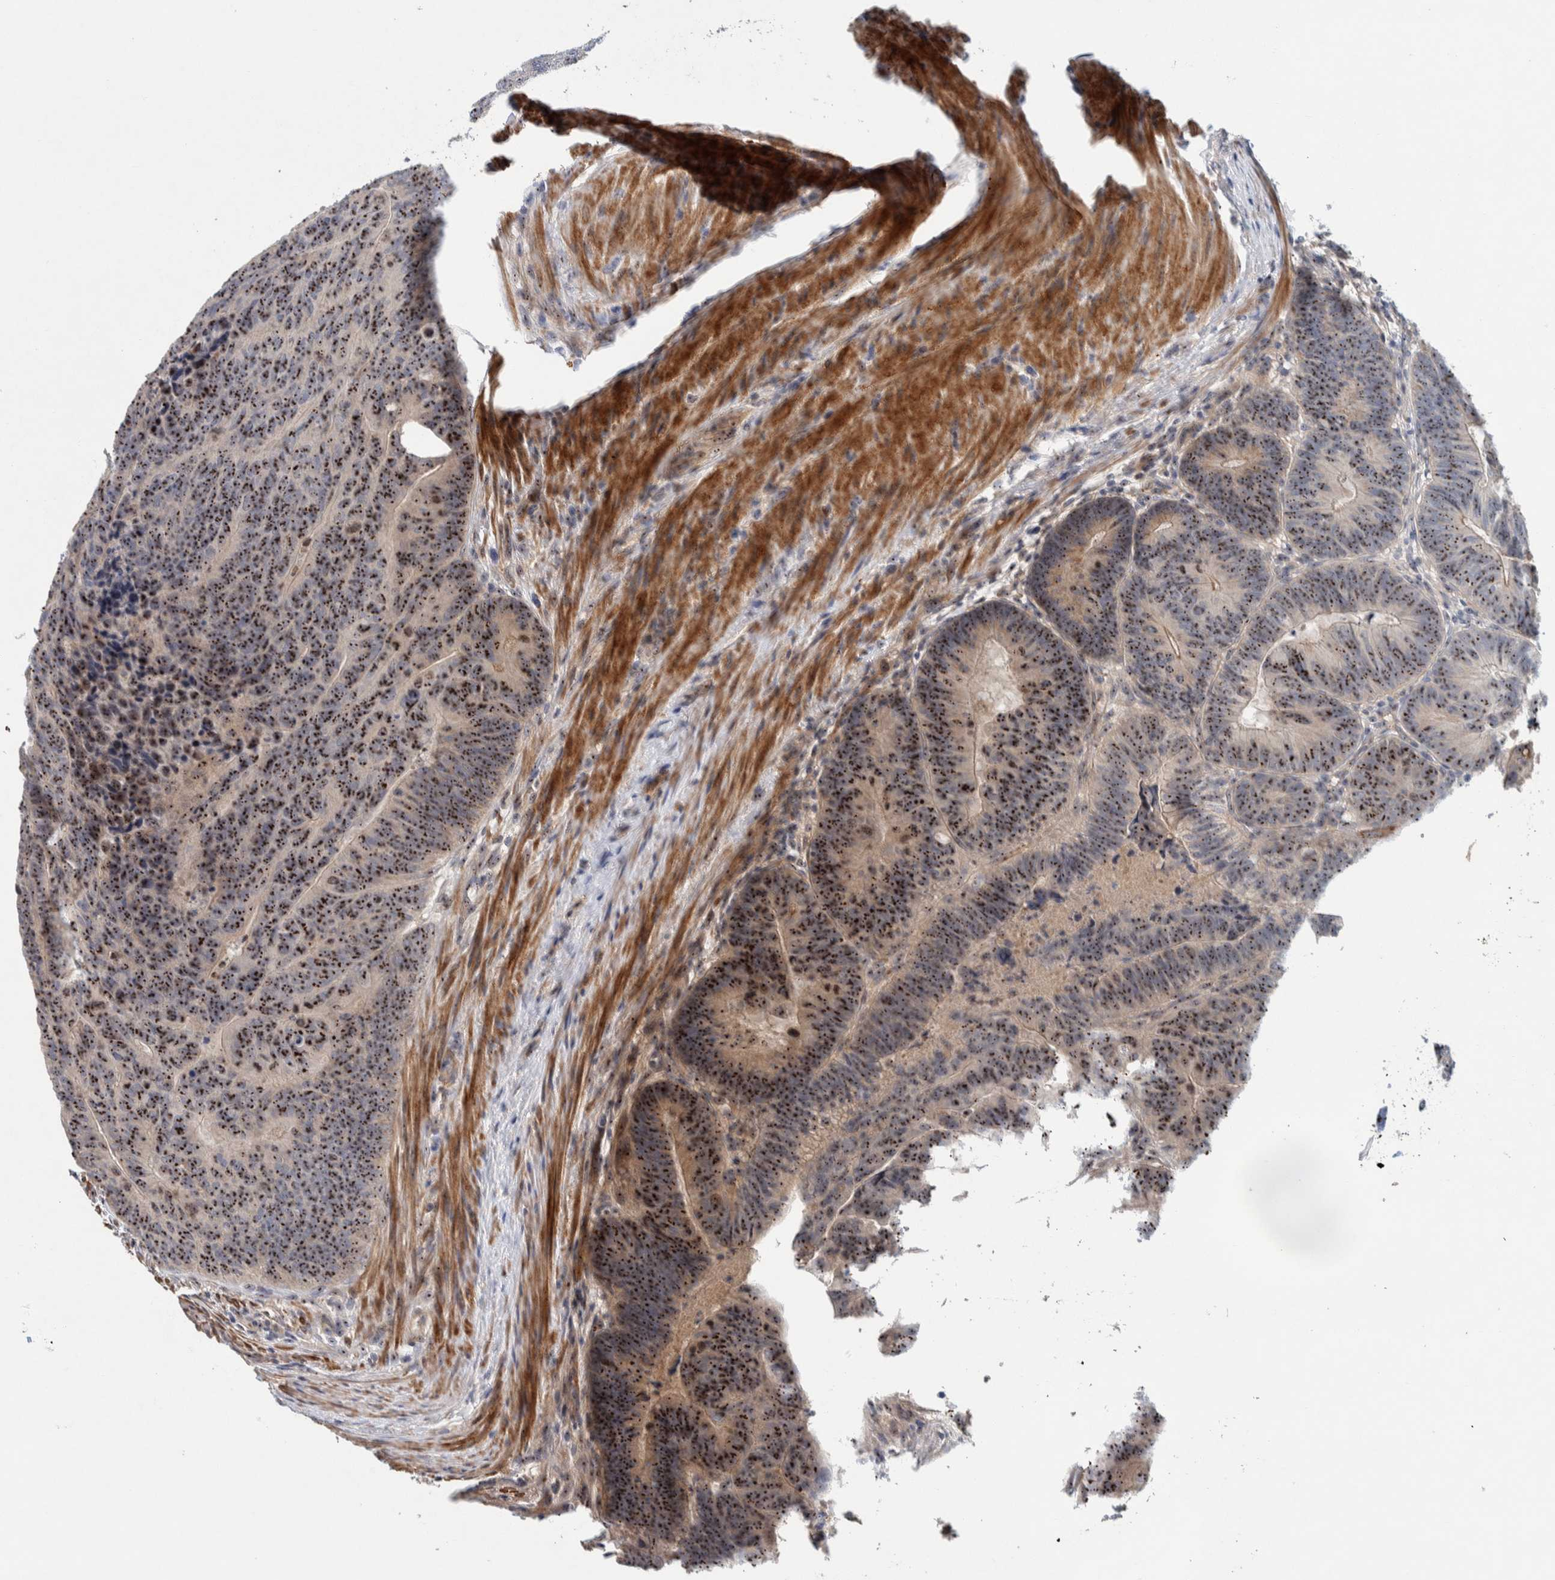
{"staining": {"intensity": "strong", "quantity": ">75%", "location": "cytoplasmic/membranous,nuclear"}, "tissue": "colorectal cancer", "cell_type": "Tumor cells", "image_type": "cancer", "snomed": [{"axis": "morphology", "description": "Adenocarcinoma, NOS"}, {"axis": "topography", "description": "Colon"}], "caption": "Colorectal adenocarcinoma stained with DAB IHC shows high levels of strong cytoplasmic/membranous and nuclear expression in about >75% of tumor cells.", "gene": "NOL11", "patient": {"sex": "female", "age": 67}}